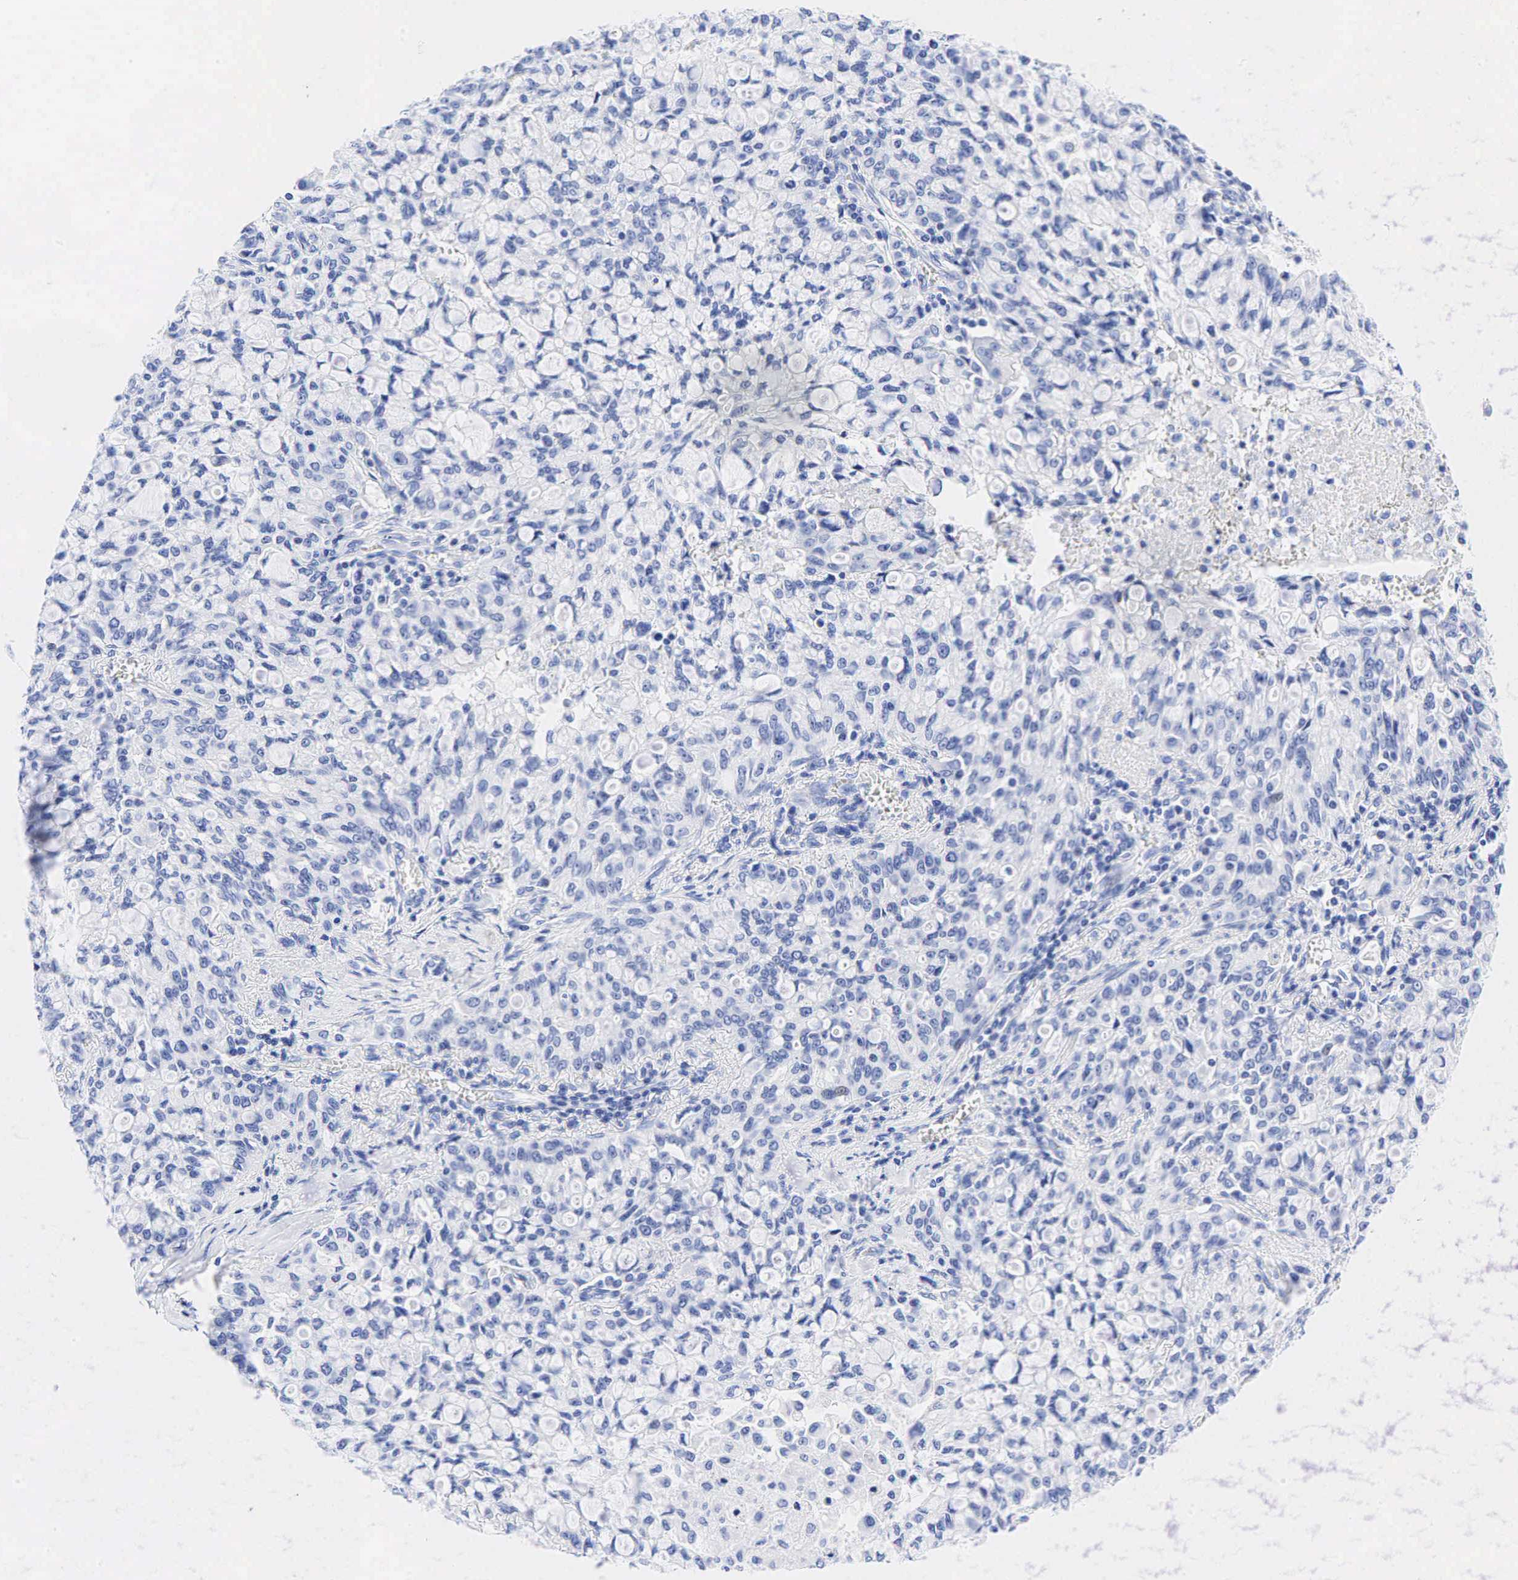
{"staining": {"intensity": "negative", "quantity": "none", "location": "none"}, "tissue": "lung cancer", "cell_type": "Tumor cells", "image_type": "cancer", "snomed": [{"axis": "morphology", "description": "Adenocarcinoma, NOS"}, {"axis": "topography", "description": "Lung"}], "caption": "Immunohistochemistry (IHC) histopathology image of adenocarcinoma (lung) stained for a protein (brown), which shows no staining in tumor cells.", "gene": "ESR1", "patient": {"sex": "female", "age": 44}}